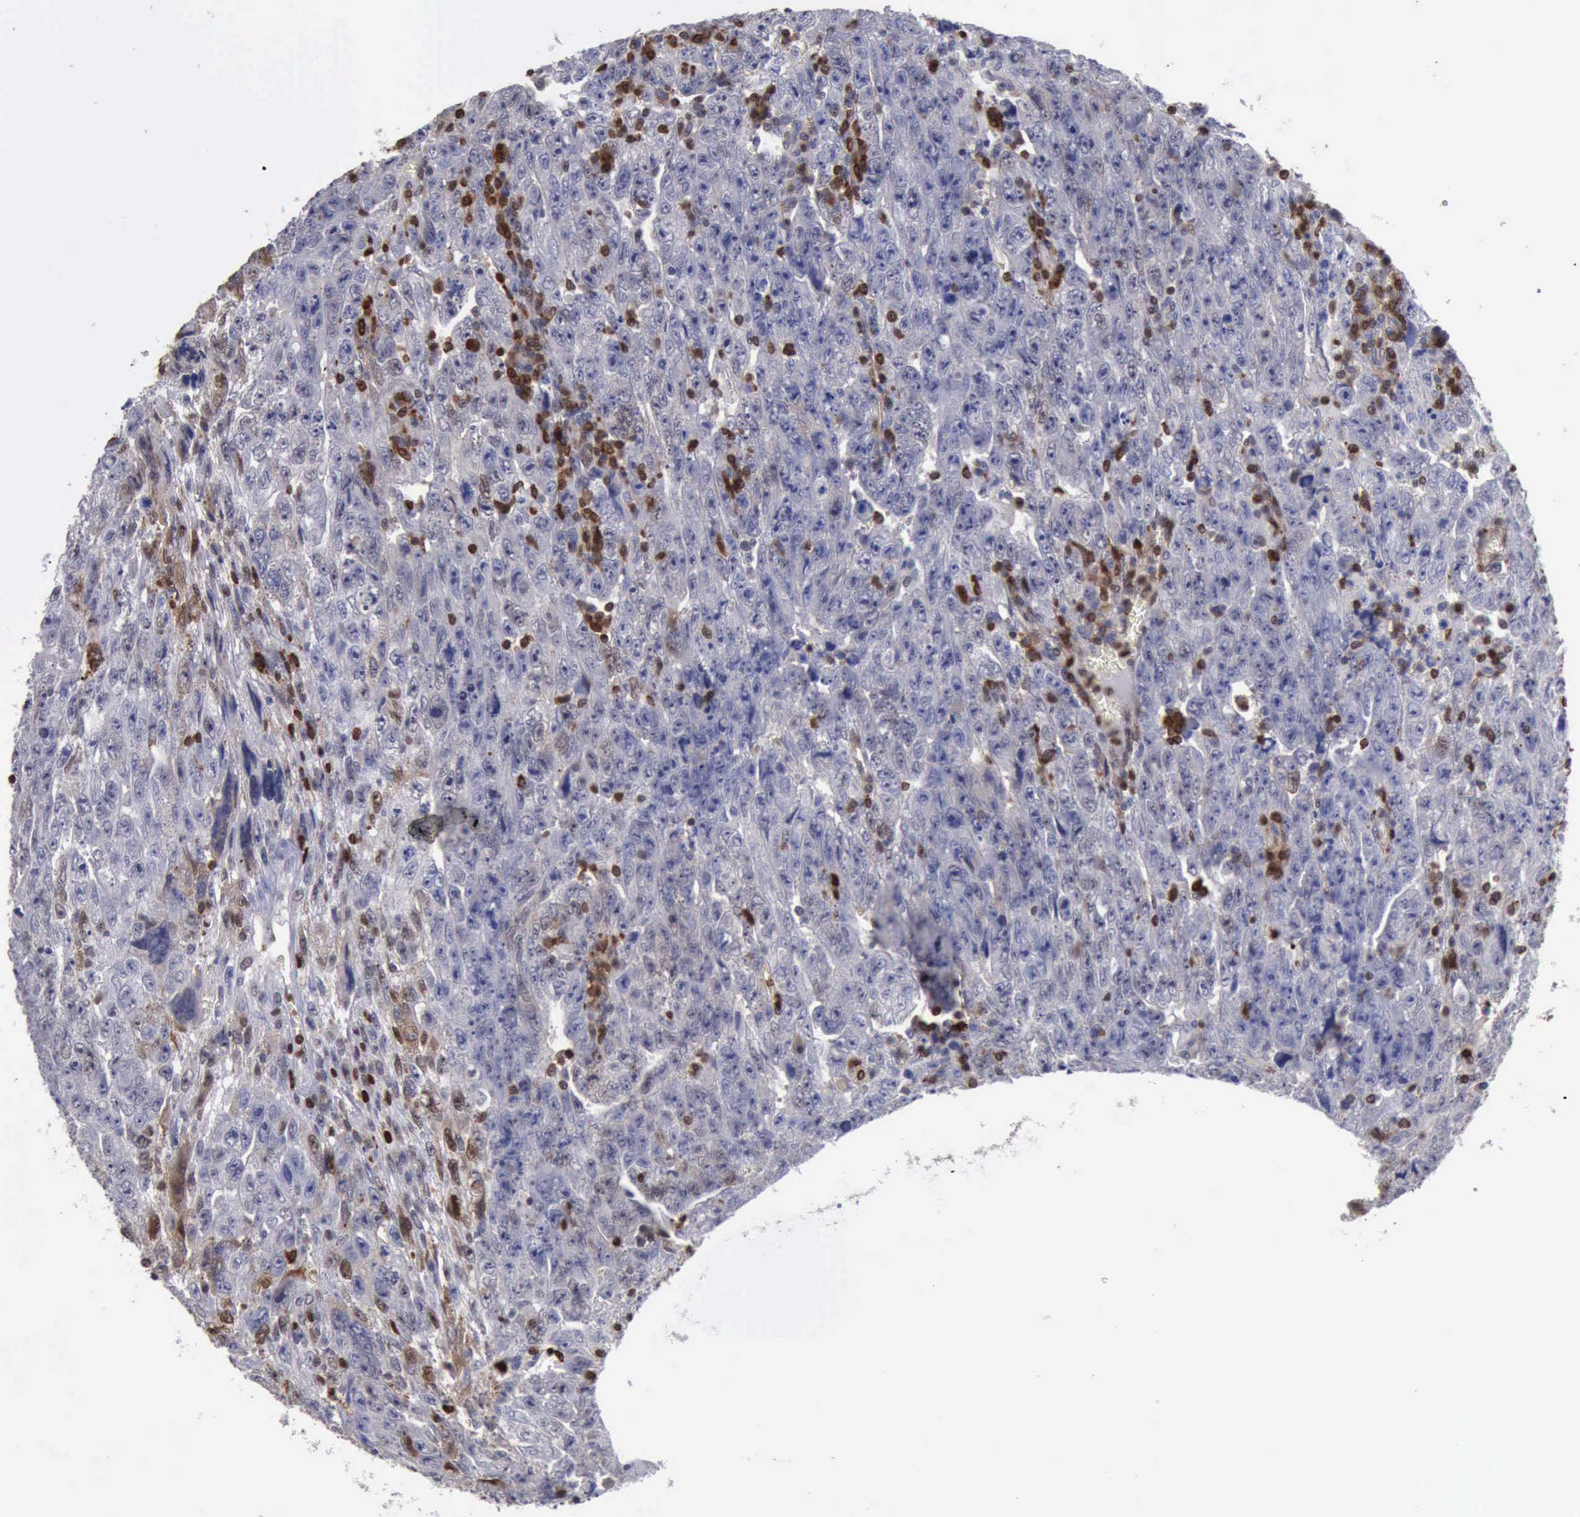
{"staining": {"intensity": "negative", "quantity": "none", "location": "none"}, "tissue": "testis cancer", "cell_type": "Tumor cells", "image_type": "cancer", "snomed": [{"axis": "morphology", "description": "Carcinoma, Embryonal, NOS"}, {"axis": "topography", "description": "Testis"}], "caption": "The micrograph shows no significant expression in tumor cells of testis cancer.", "gene": "PDCD4", "patient": {"sex": "male", "age": 28}}